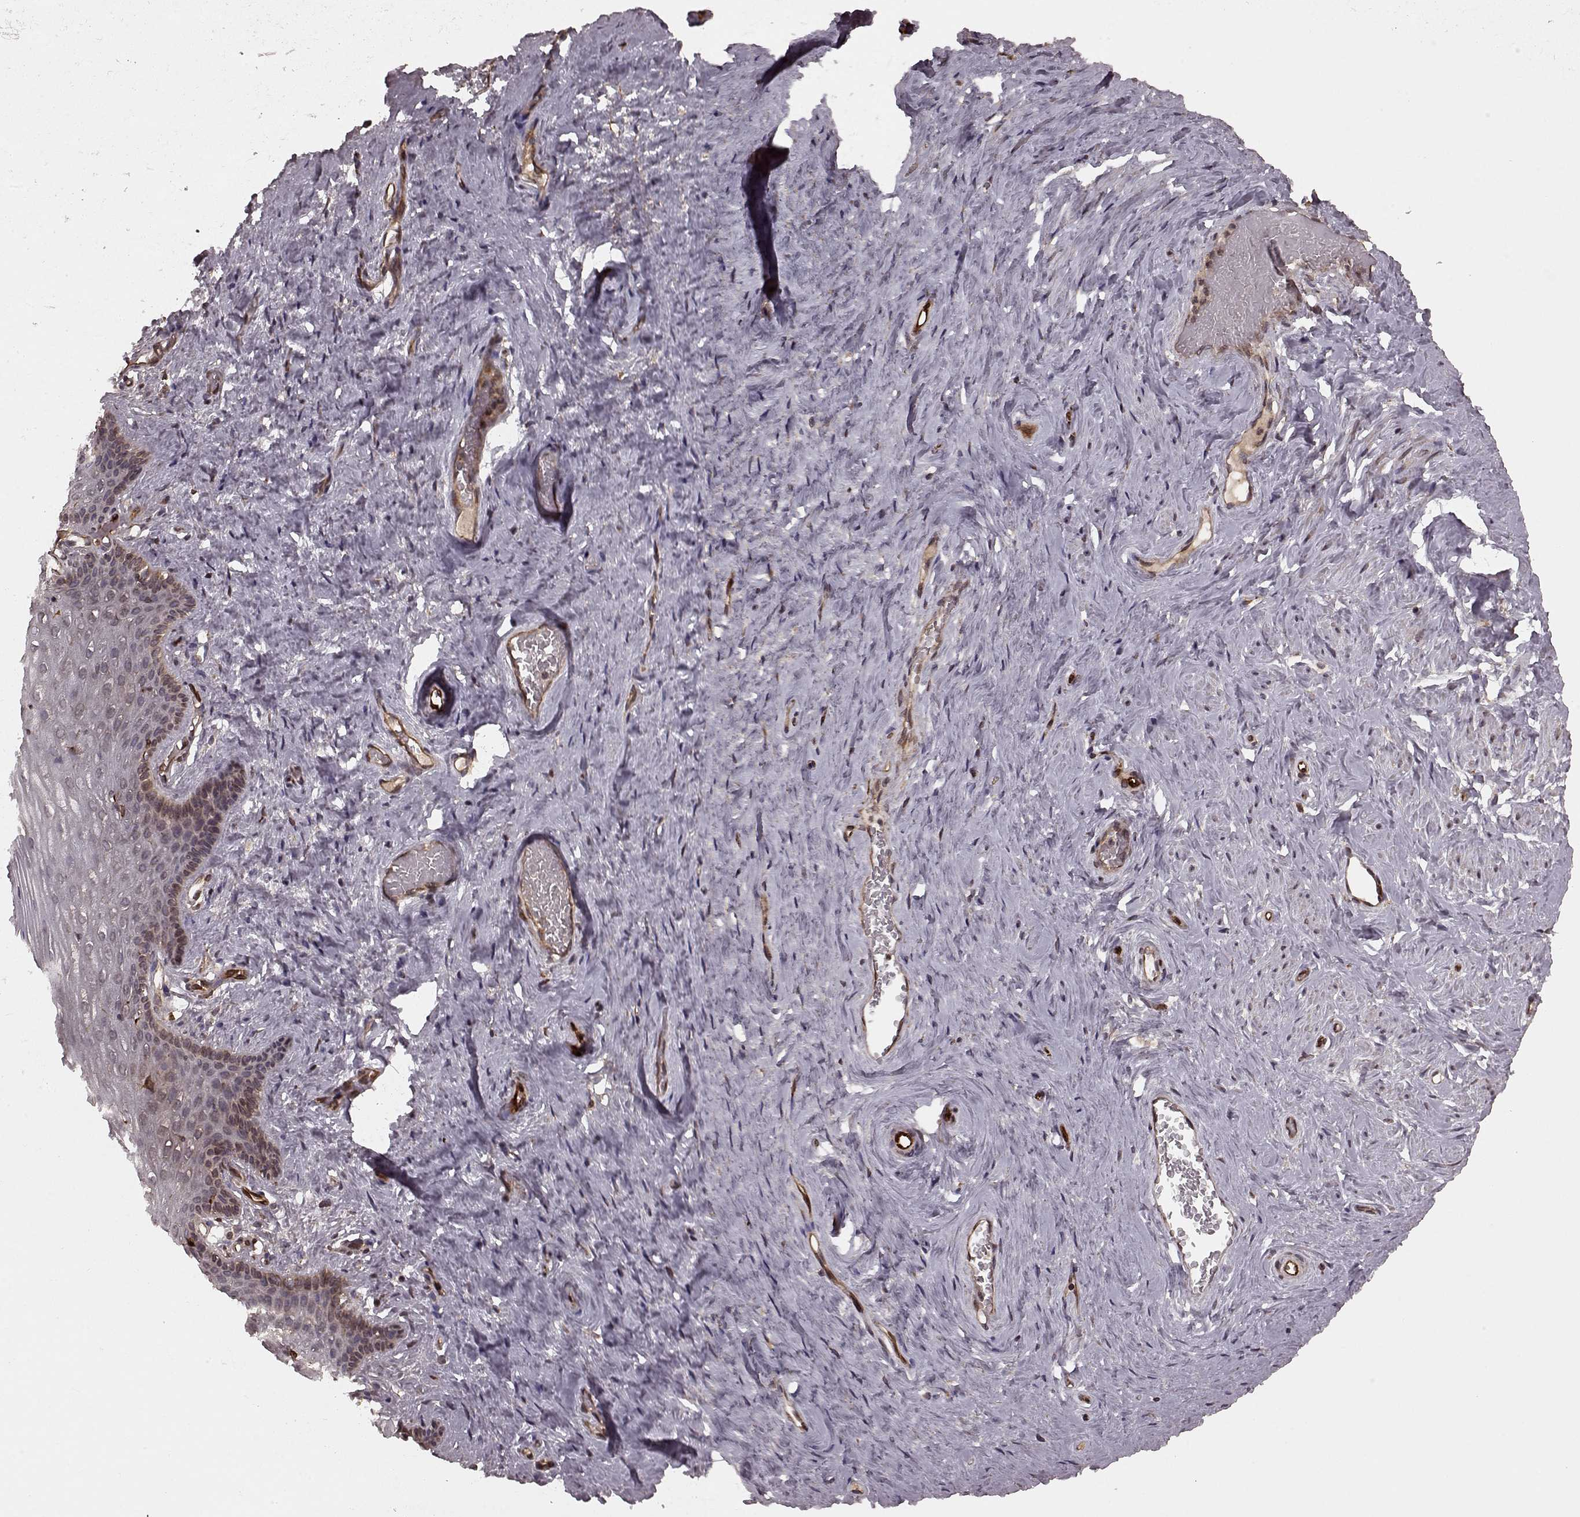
{"staining": {"intensity": "moderate", "quantity": "<25%", "location": "cytoplasmic/membranous"}, "tissue": "vagina", "cell_type": "Squamous epithelial cells", "image_type": "normal", "snomed": [{"axis": "morphology", "description": "Normal tissue, NOS"}, {"axis": "topography", "description": "Vagina"}], "caption": "Vagina stained with DAB (3,3'-diaminobenzidine) IHC exhibits low levels of moderate cytoplasmic/membranous positivity in approximately <25% of squamous epithelial cells.", "gene": "AGPAT1", "patient": {"sex": "female", "age": 45}}